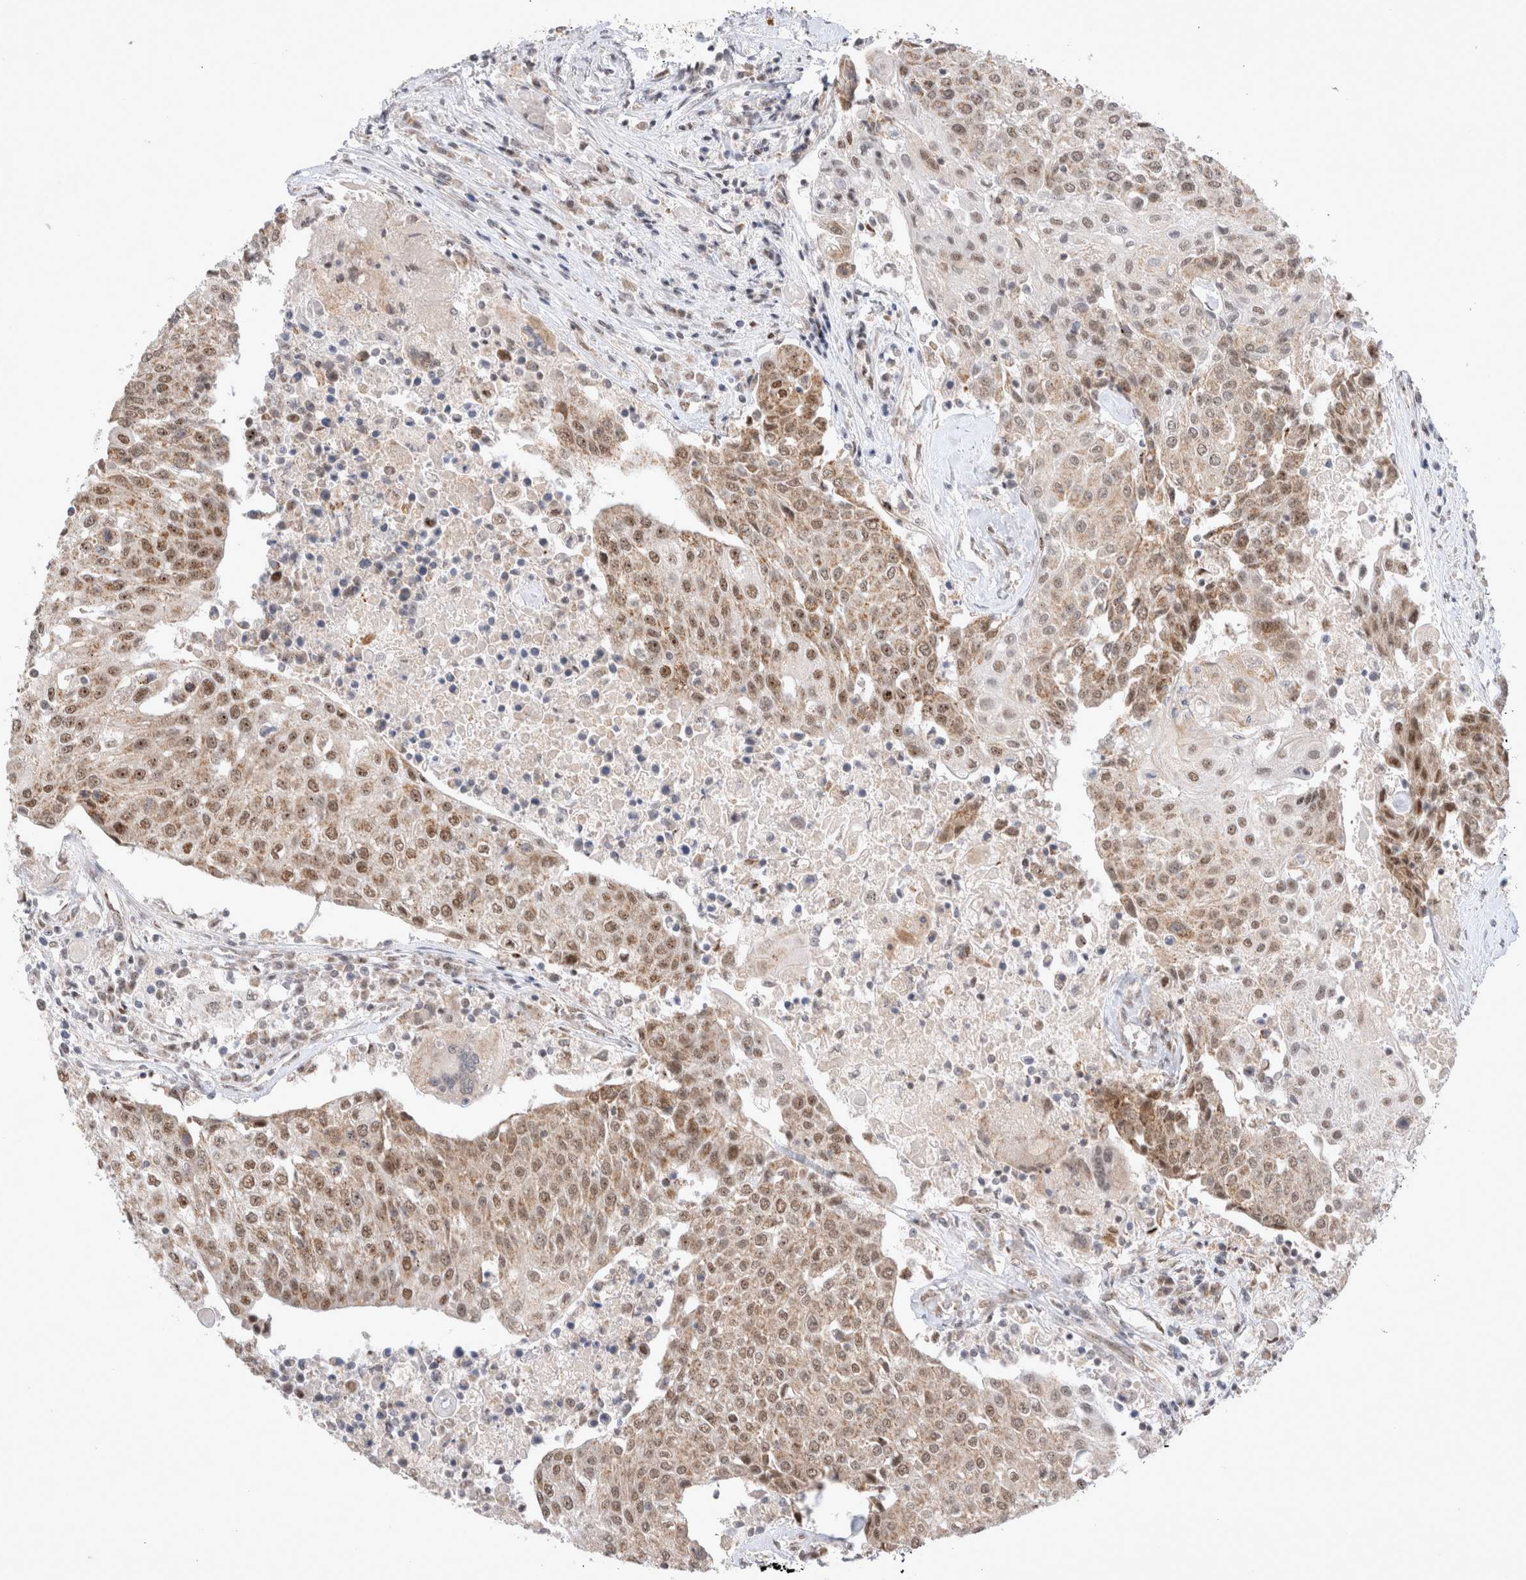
{"staining": {"intensity": "moderate", "quantity": ">75%", "location": "cytoplasmic/membranous,nuclear"}, "tissue": "urothelial cancer", "cell_type": "Tumor cells", "image_type": "cancer", "snomed": [{"axis": "morphology", "description": "Urothelial carcinoma, High grade"}, {"axis": "topography", "description": "Urinary bladder"}], "caption": "Urothelial cancer stained with a protein marker demonstrates moderate staining in tumor cells.", "gene": "MRPL37", "patient": {"sex": "female", "age": 85}}